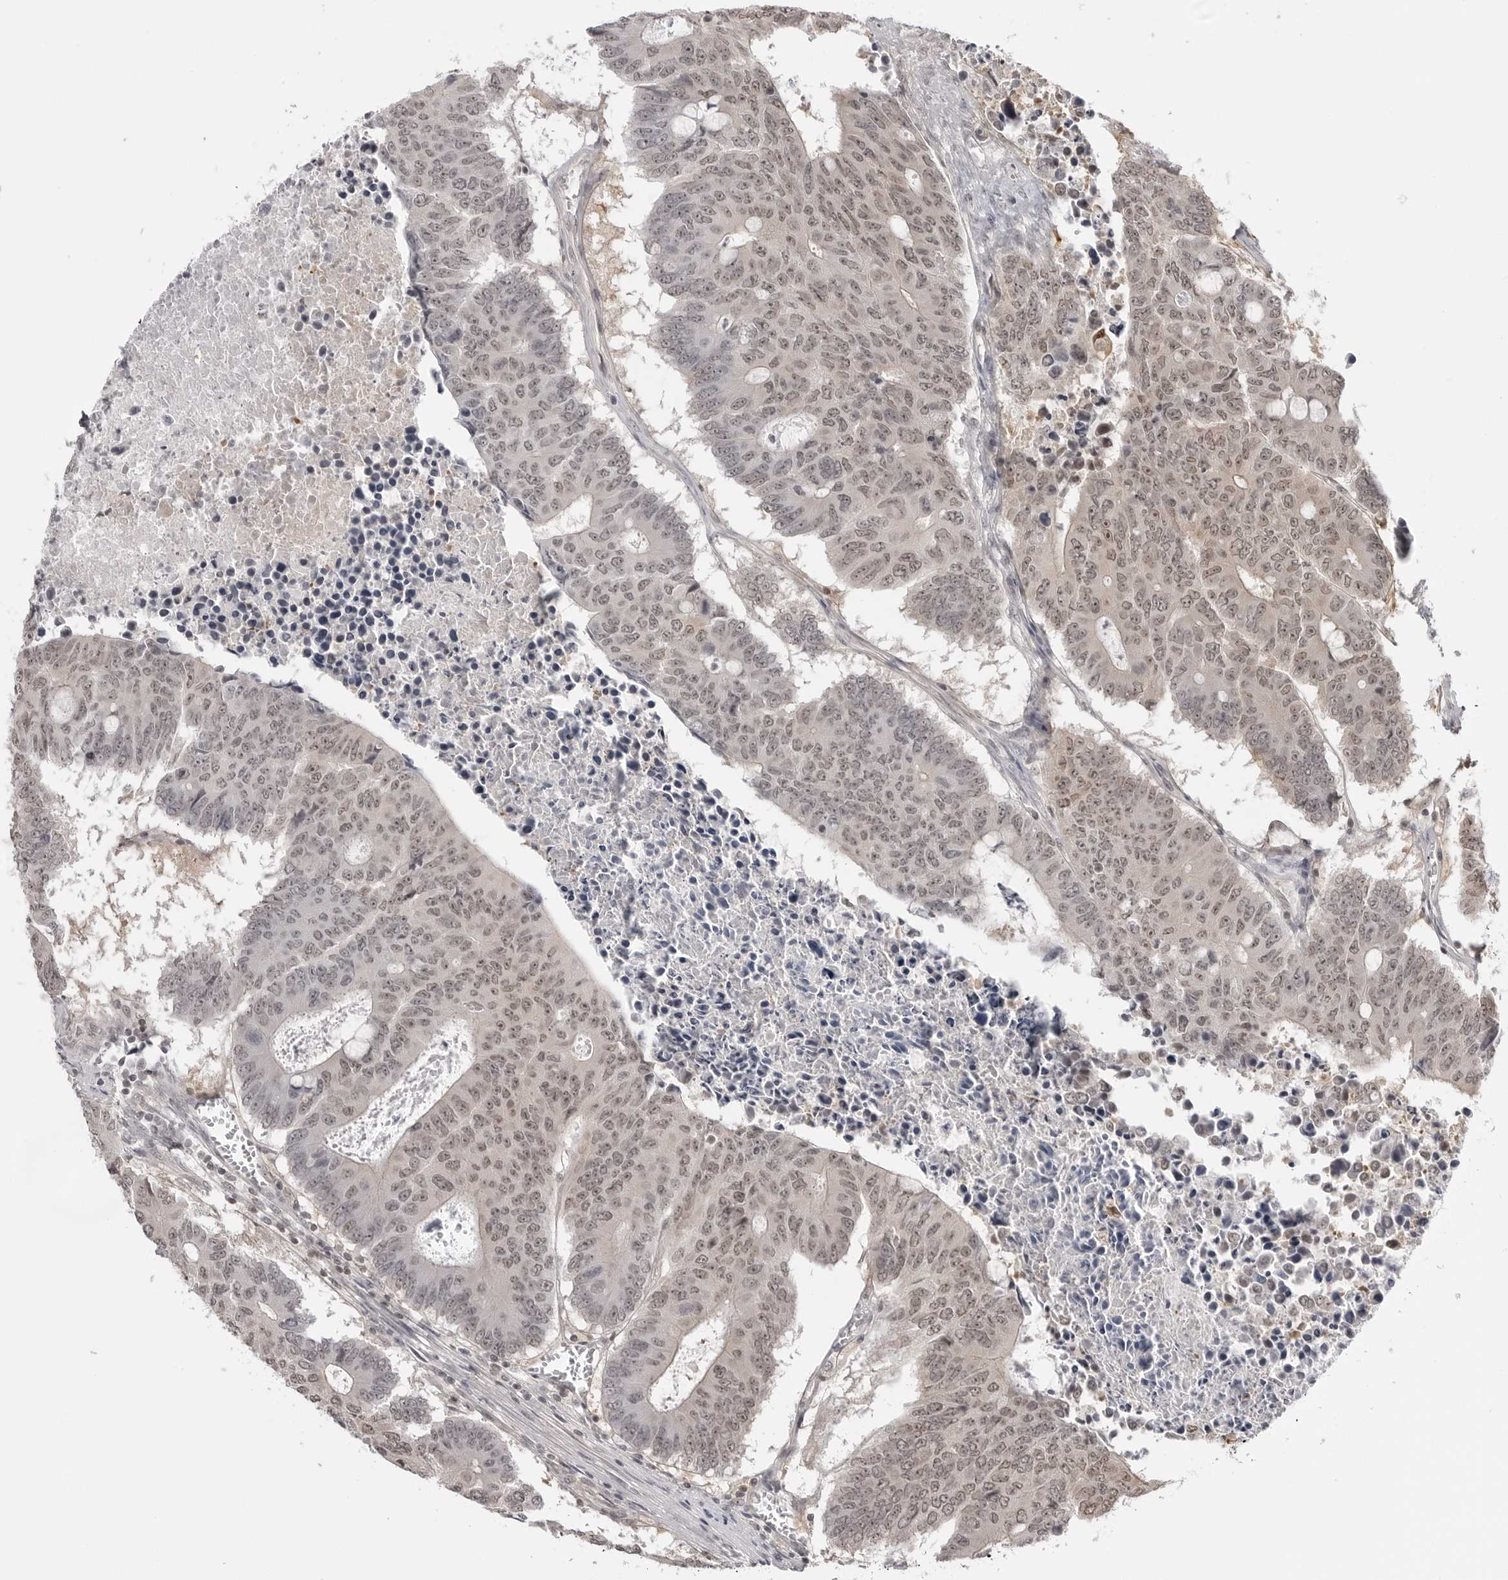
{"staining": {"intensity": "weak", "quantity": ">75%", "location": "cytoplasmic/membranous,nuclear"}, "tissue": "colorectal cancer", "cell_type": "Tumor cells", "image_type": "cancer", "snomed": [{"axis": "morphology", "description": "Adenocarcinoma, NOS"}, {"axis": "topography", "description": "Colon"}], "caption": "Protein expression analysis of colorectal cancer (adenocarcinoma) demonstrates weak cytoplasmic/membranous and nuclear expression in approximately >75% of tumor cells. Ihc stains the protein of interest in brown and the nuclei are stained blue.", "gene": "YWHAG", "patient": {"sex": "male", "age": 87}}